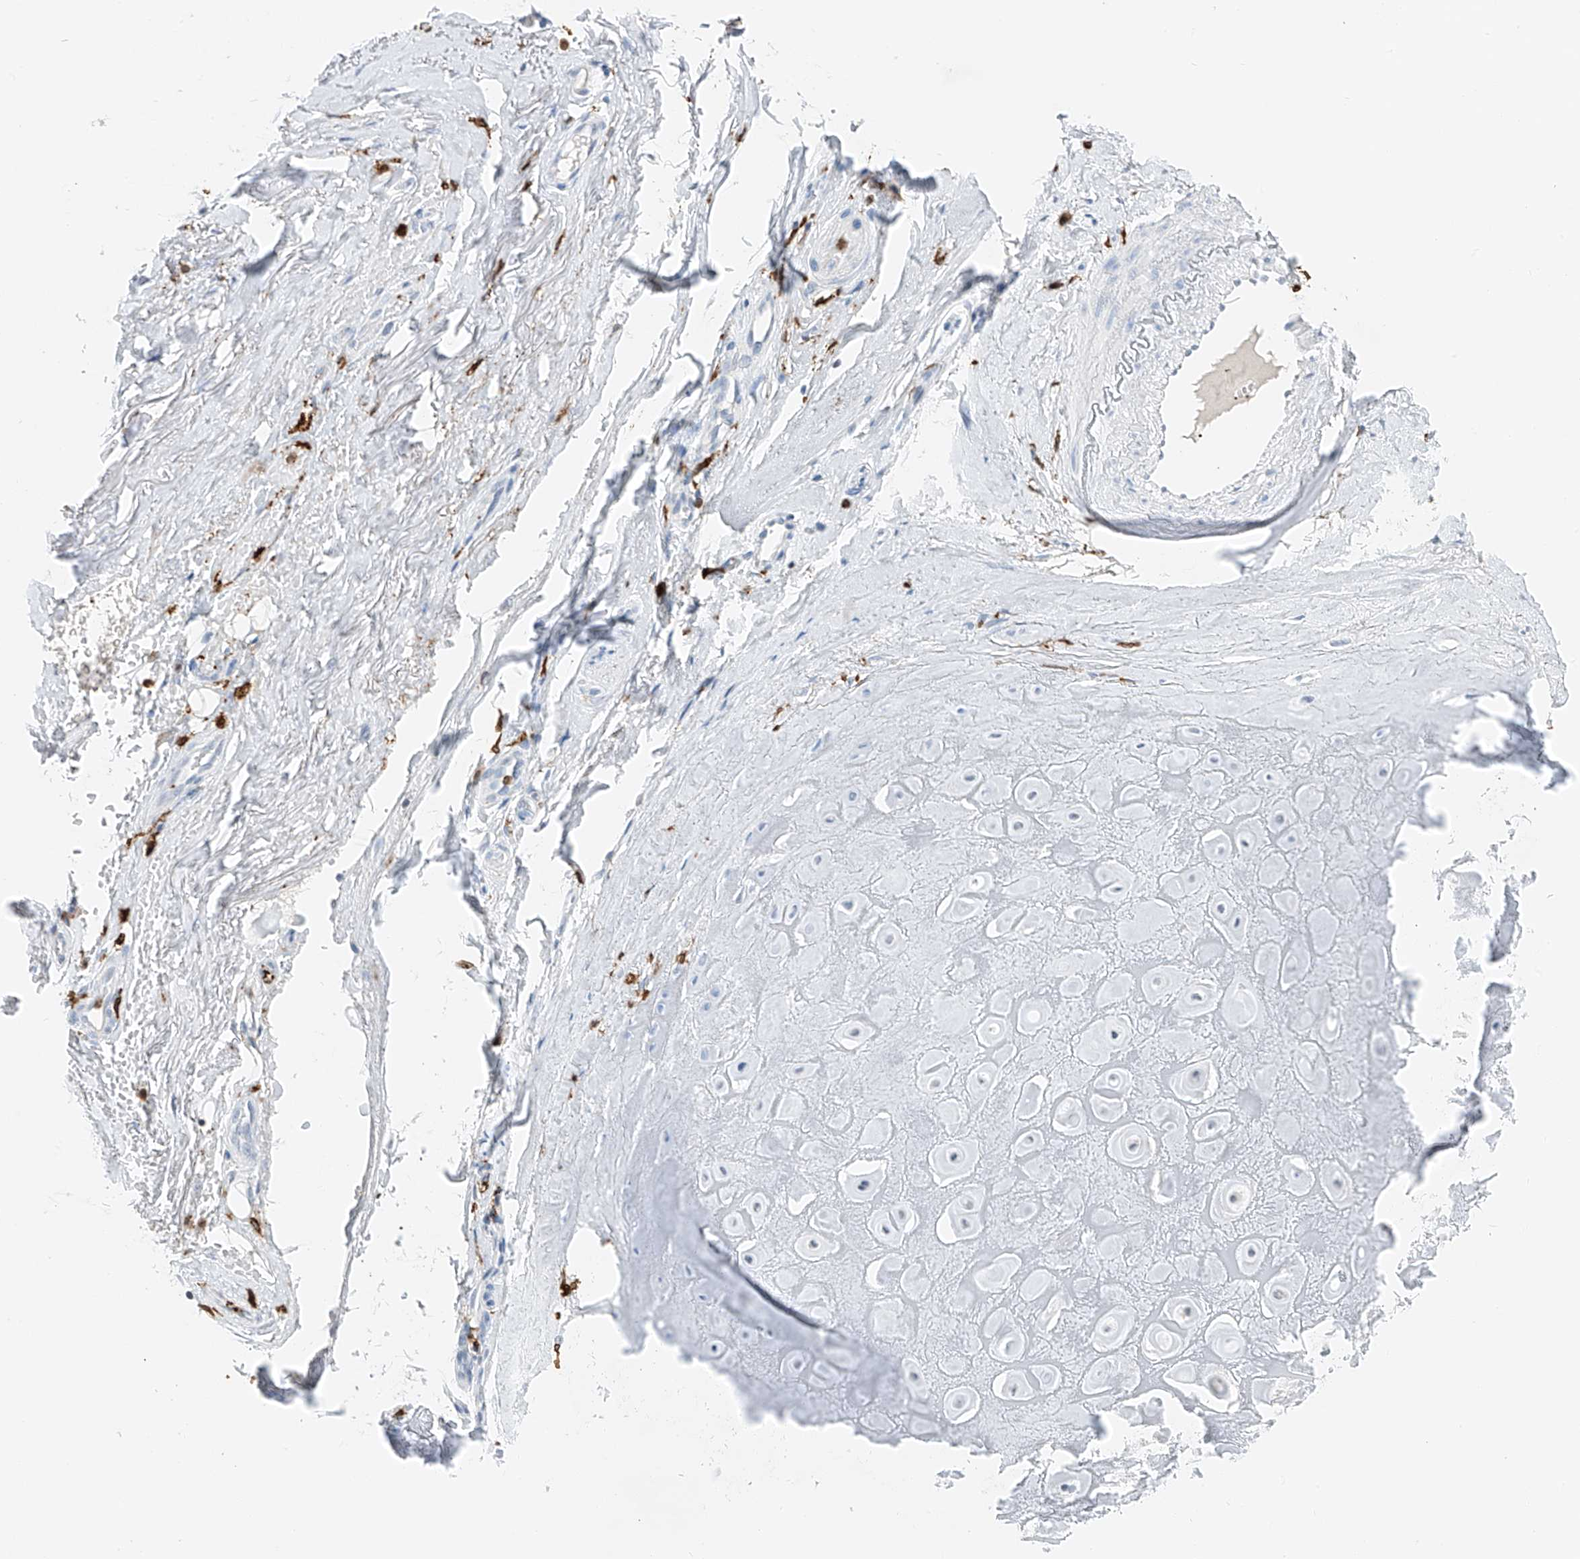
{"staining": {"intensity": "negative", "quantity": "none", "location": "none"}, "tissue": "adipose tissue", "cell_type": "Adipocytes", "image_type": "normal", "snomed": [{"axis": "morphology", "description": "Normal tissue, NOS"}, {"axis": "morphology", "description": "Basal cell carcinoma"}, {"axis": "topography", "description": "Skin"}], "caption": "IHC of unremarkable human adipose tissue reveals no expression in adipocytes. Nuclei are stained in blue.", "gene": "TBXAS1", "patient": {"sex": "female", "age": 89}}